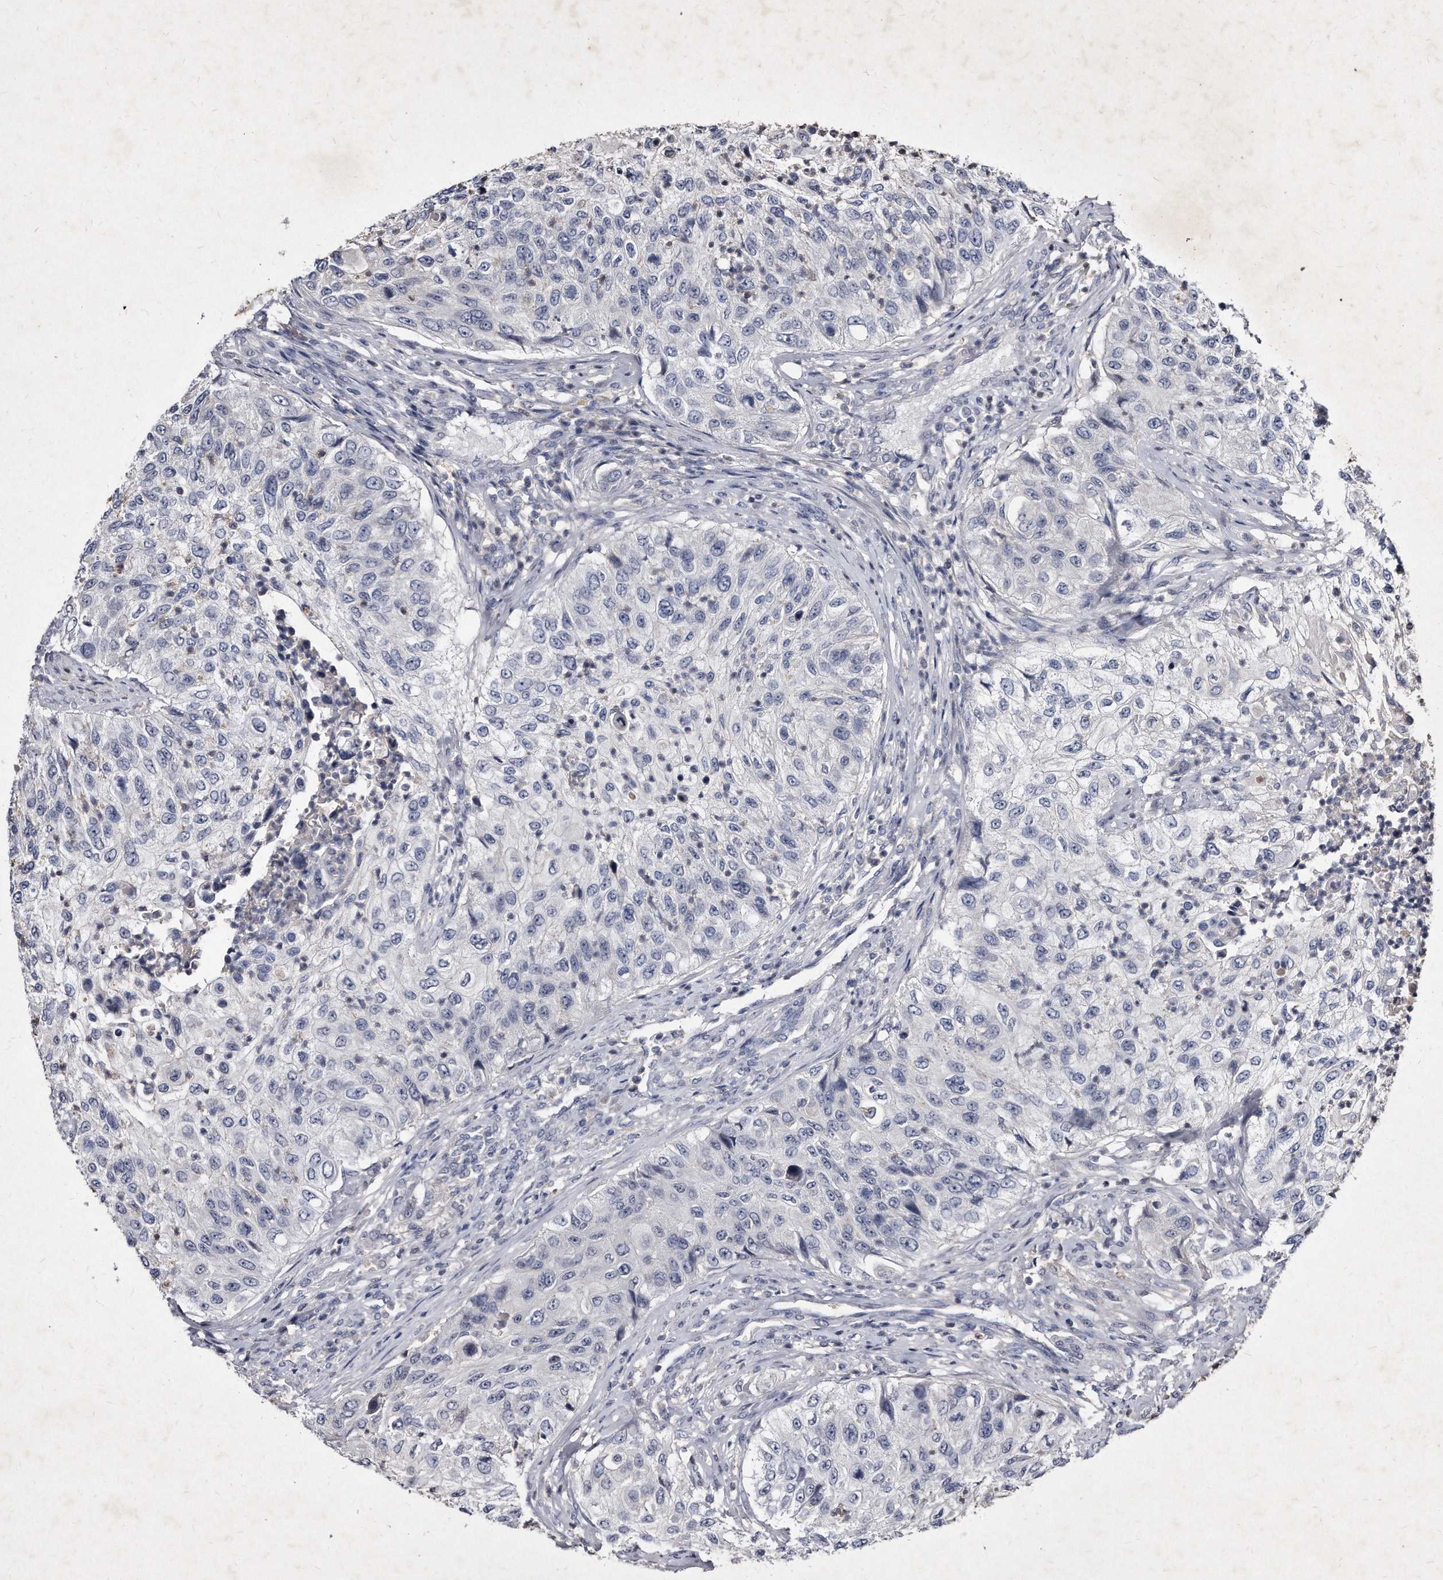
{"staining": {"intensity": "negative", "quantity": "none", "location": "none"}, "tissue": "urothelial cancer", "cell_type": "Tumor cells", "image_type": "cancer", "snomed": [{"axis": "morphology", "description": "Urothelial carcinoma, High grade"}, {"axis": "topography", "description": "Urinary bladder"}], "caption": "Micrograph shows no protein positivity in tumor cells of urothelial cancer tissue. (Stains: DAB (3,3'-diaminobenzidine) immunohistochemistry with hematoxylin counter stain, Microscopy: brightfield microscopy at high magnification).", "gene": "KLHDC3", "patient": {"sex": "female", "age": 60}}